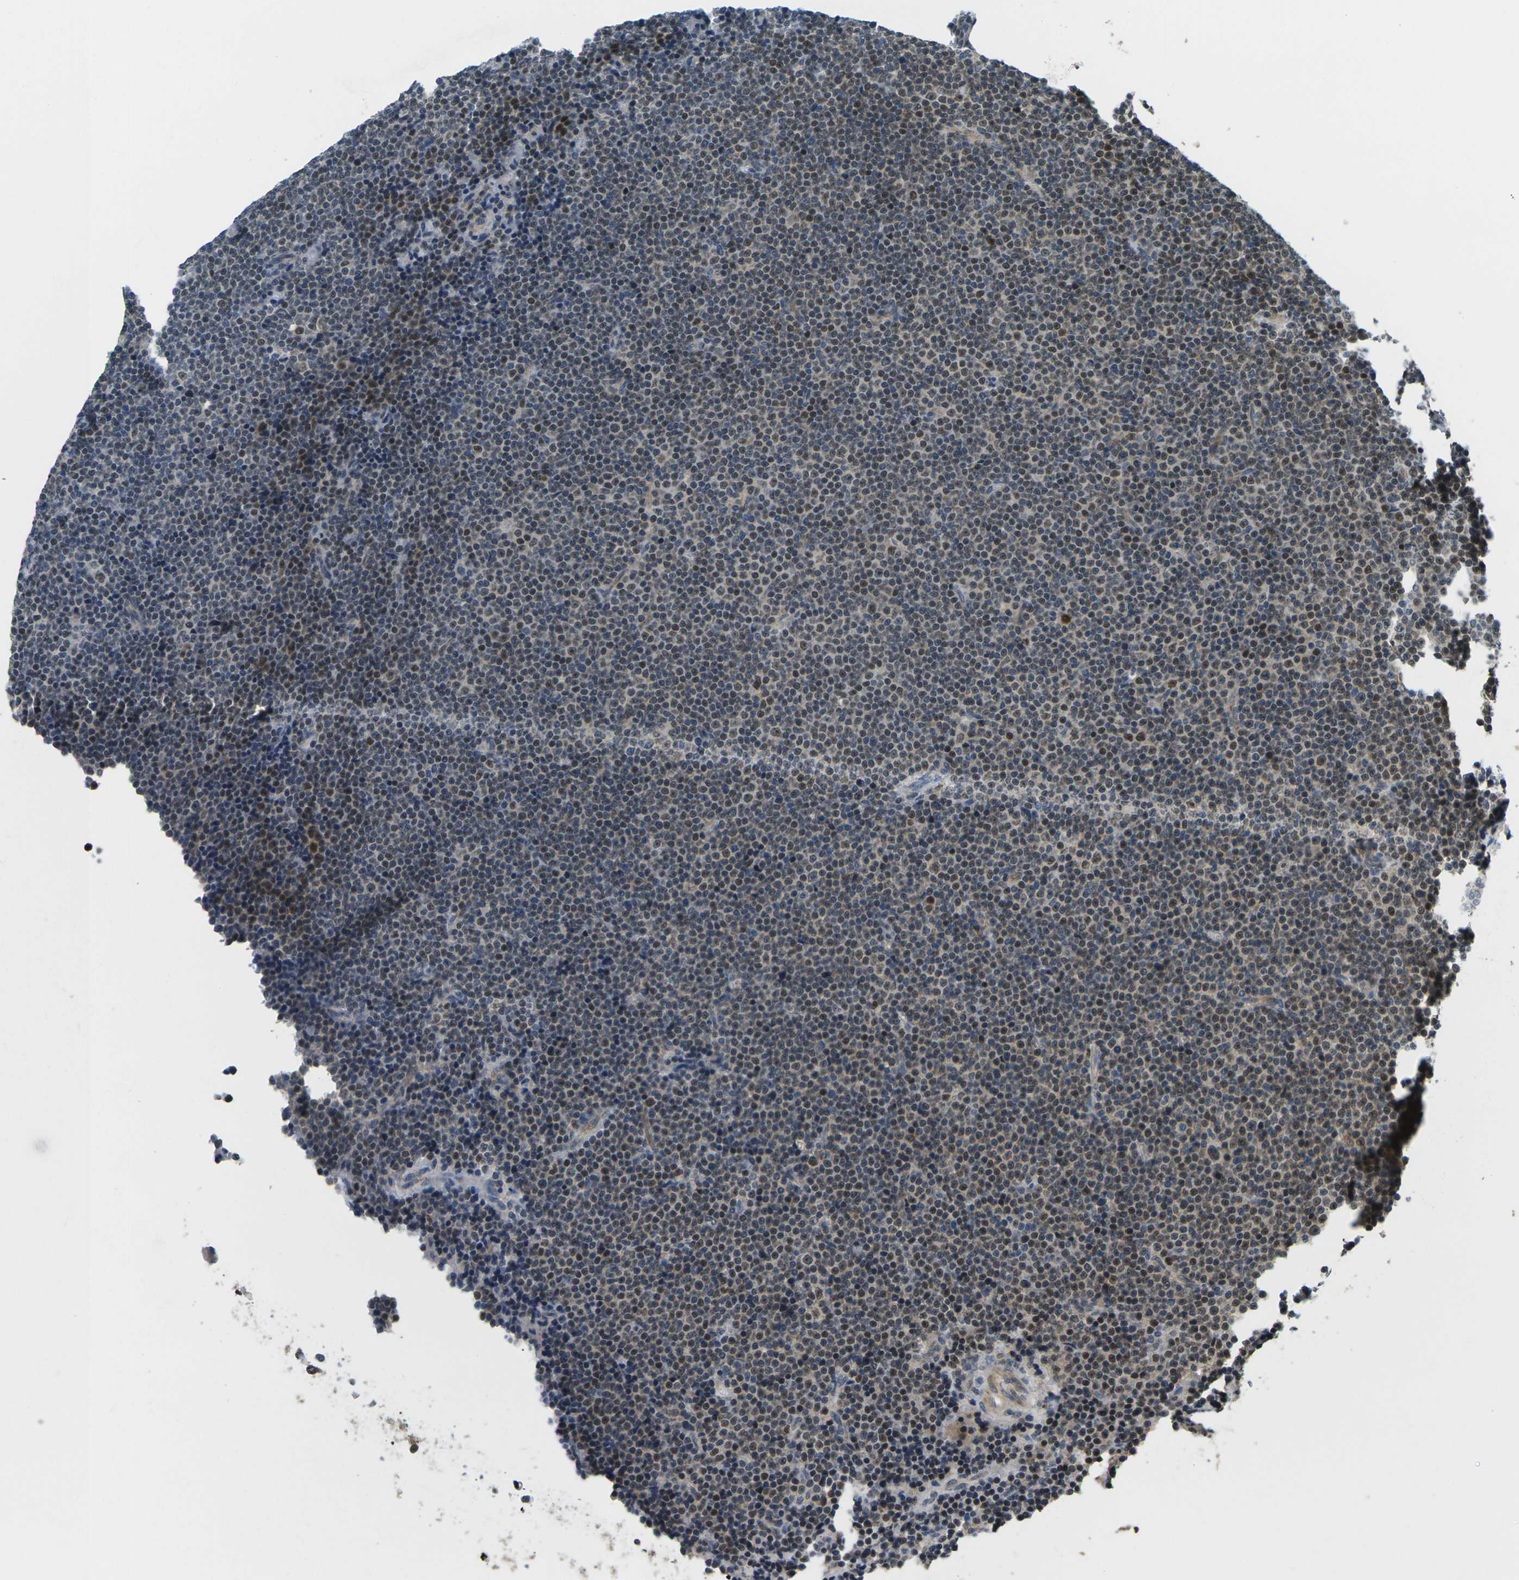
{"staining": {"intensity": "strong", "quantity": "25%-75%", "location": "nuclear"}, "tissue": "lymphoma", "cell_type": "Tumor cells", "image_type": "cancer", "snomed": [{"axis": "morphology", "description": "Malignant lymphoma, non-Hodgkin's type, Low grade"}, {"axis": "topography", "description": "Lymph node"}], "caption": "A brown stain shows strong nuclear staining of a protein in human low-grade malignant lymphoma, non-Hodgkin's type tumor cells.", "gene": "KLHL8", "patient": {"sex": "female", "age": 67}}